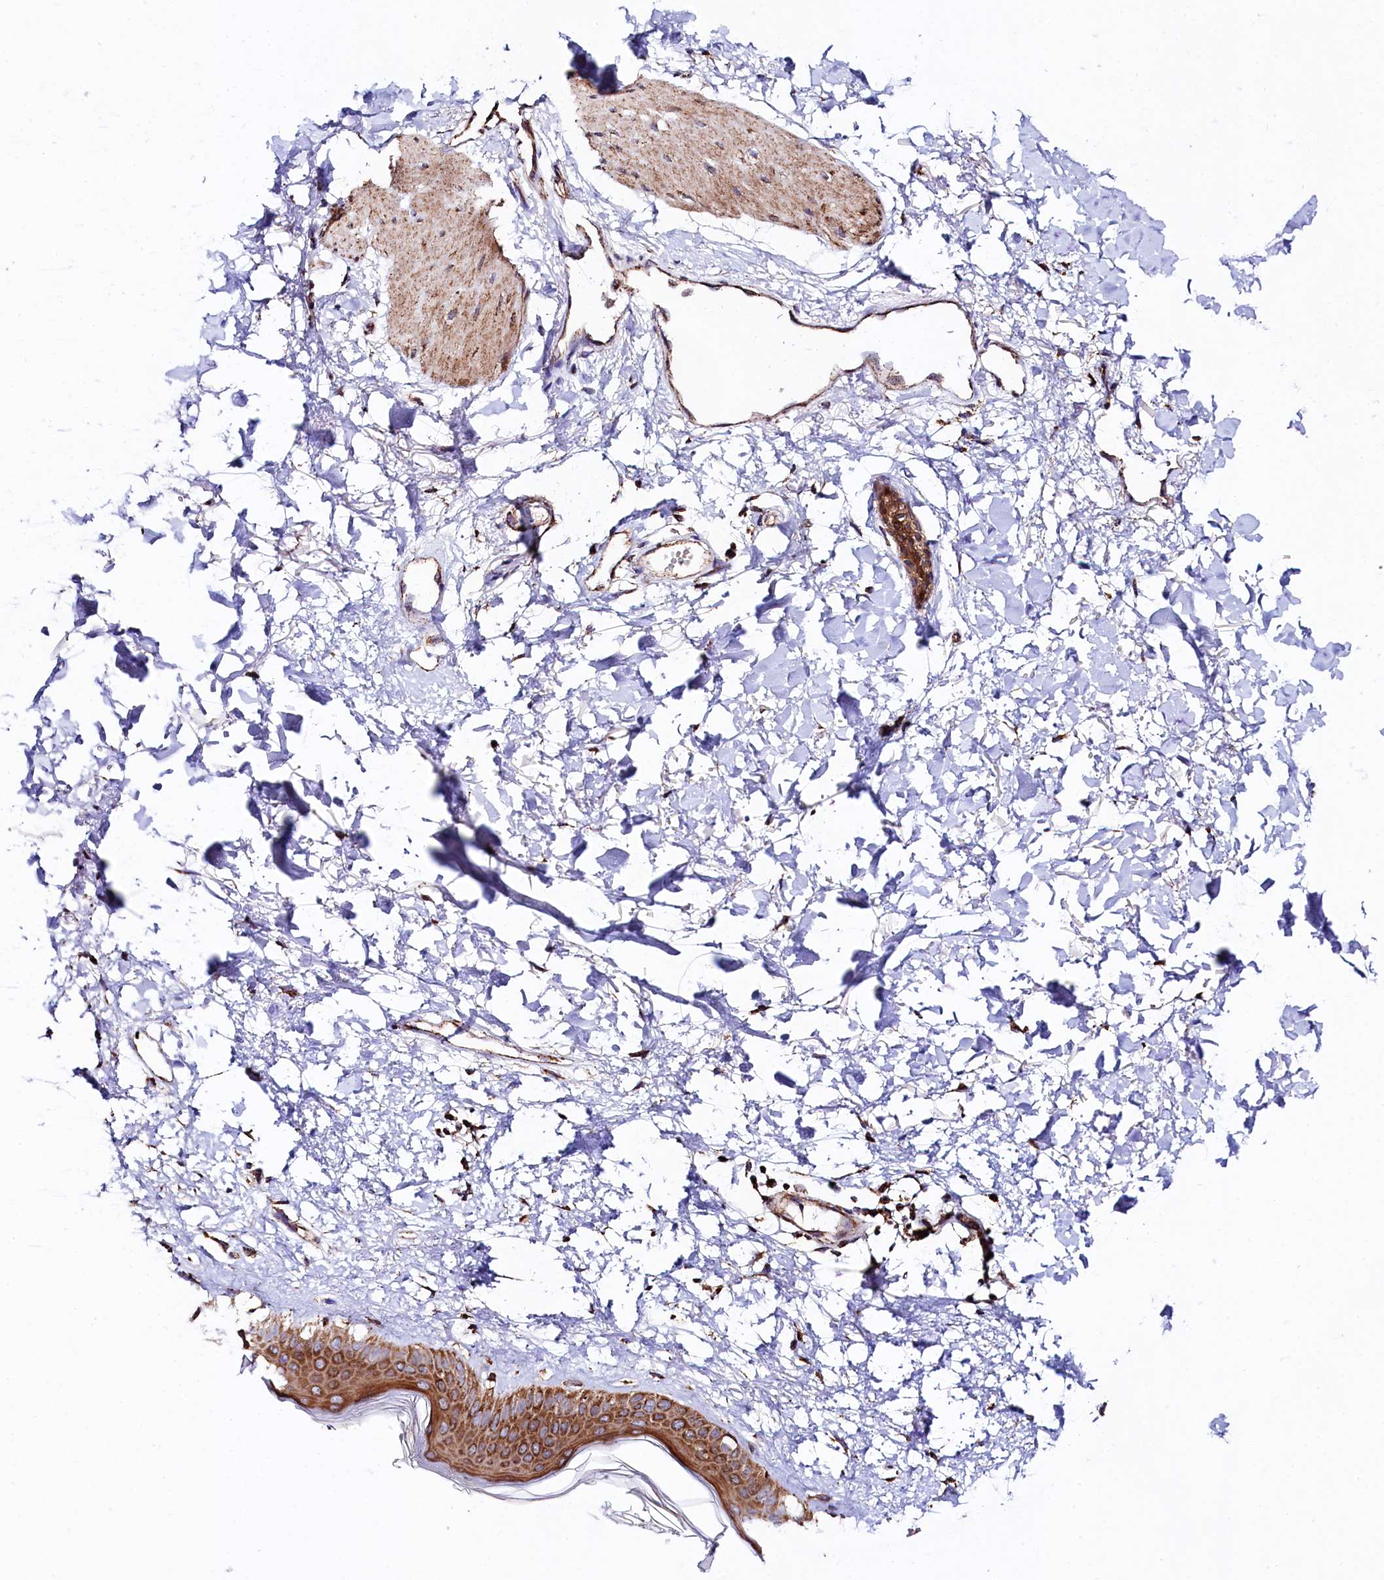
{"staining": {"intensity": "moderate", "quantity": ">75%", "location": "cytoplasmic/membranous"}, "tissue": "skin", "cell_type": "Fibroblasts", "image_type": "normal", "snomed": [{"axis": "morphology", "description": "Normal tissue, NOS"}, {"axis": "topography", "description": "Skin"}], "caption": "An immunohistochemistry micrograph of unremarkable tissue is shown. Protein staining in brown highlights moderate cytoplasmic/membranous positivity in skin within fibroblasts.", "gene": "CLYBL", "patient": {"sex": "female", "age": 58}}